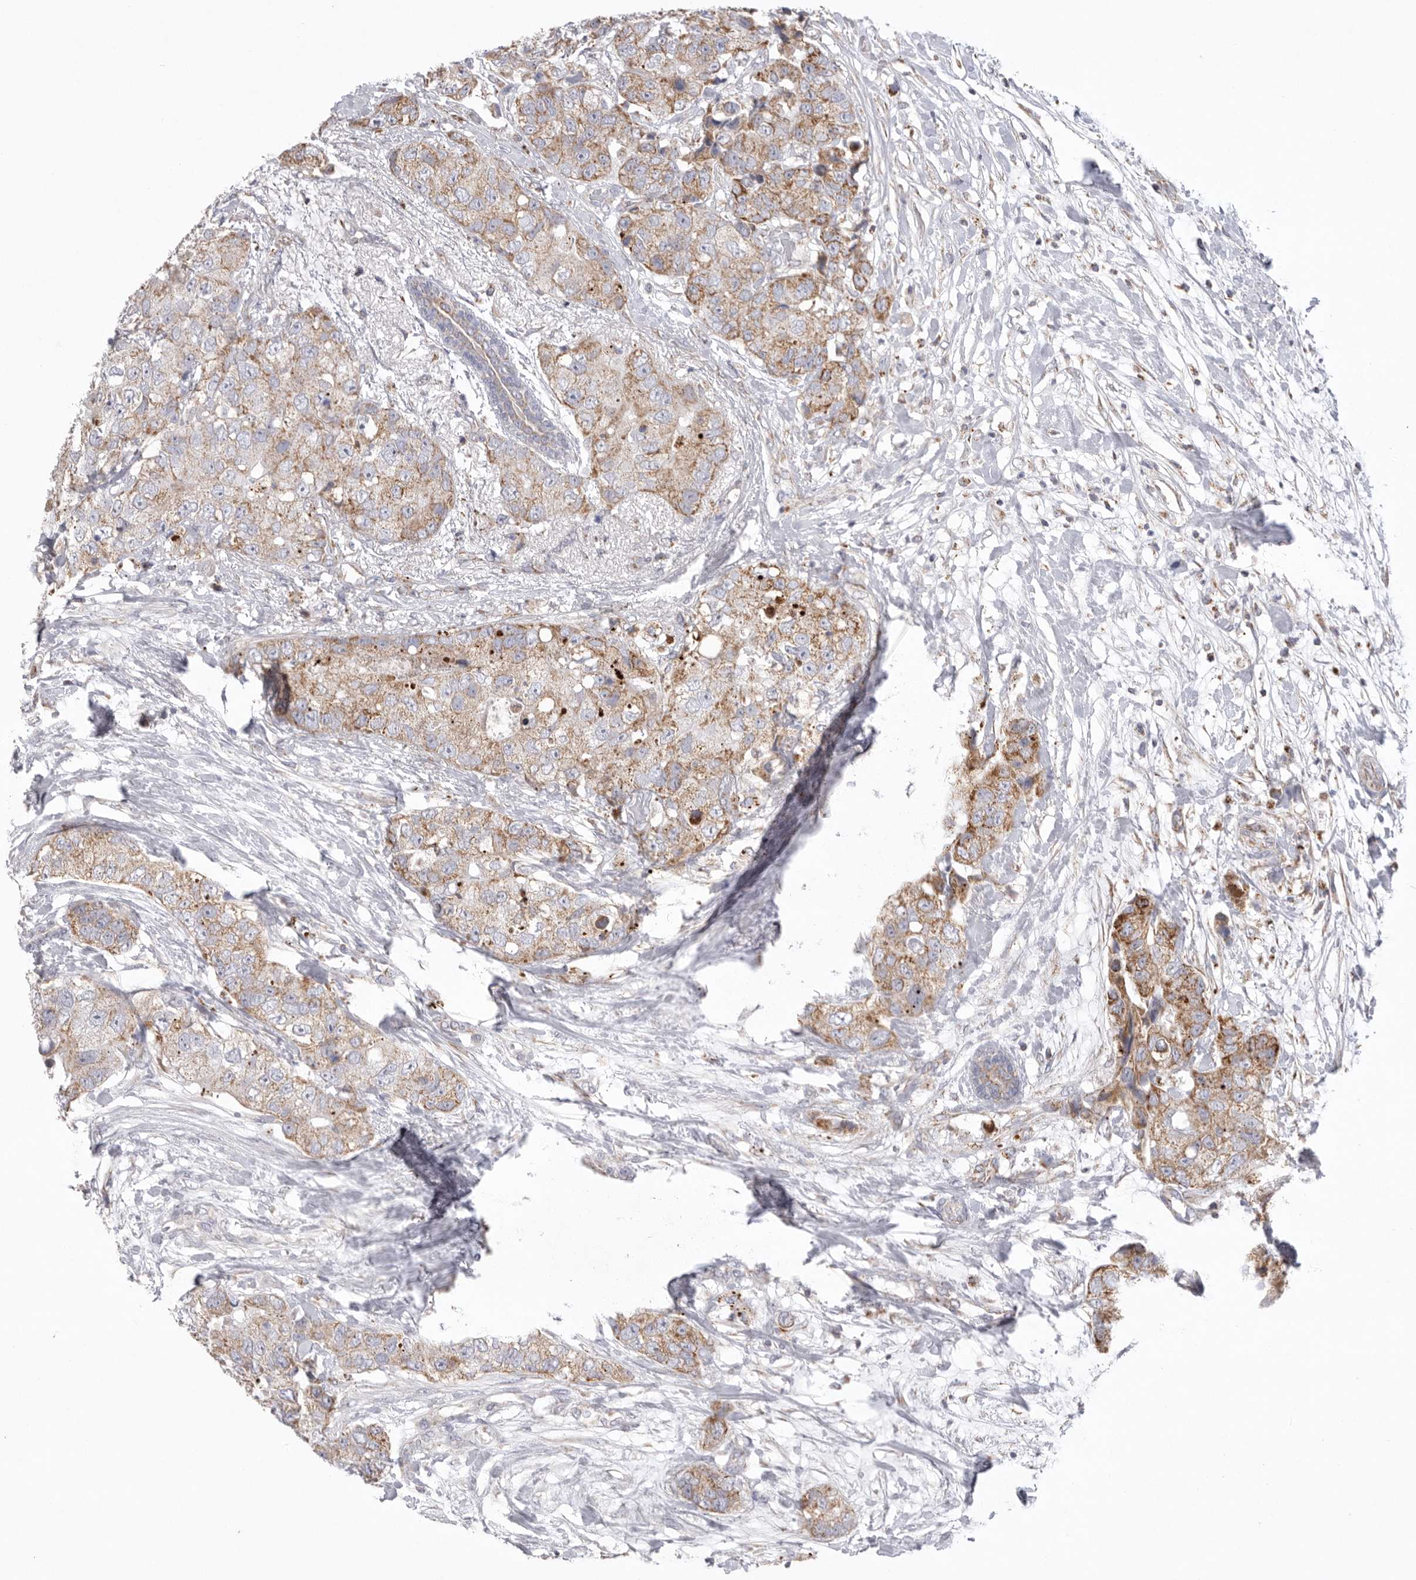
{"staining": {"intensity": "weak", "quantity": ">75%", "location": "cytoplasmic/membranous"}, "tissue": "breast cancer", "cell_type": "Tumor cells", "image_type": "cancer", "snomed": [{"axis": "morphology", "description": "Duct carcinoma"}, {"axis": "topography", "description": "Breast"}], "caption": "Human breast infiltrating ductal carcinoma stained with a protein marker exhibits weak staining in tumor cells.", "gene": "VDAC3", "patient": {"sex": "female", "age": 62}}